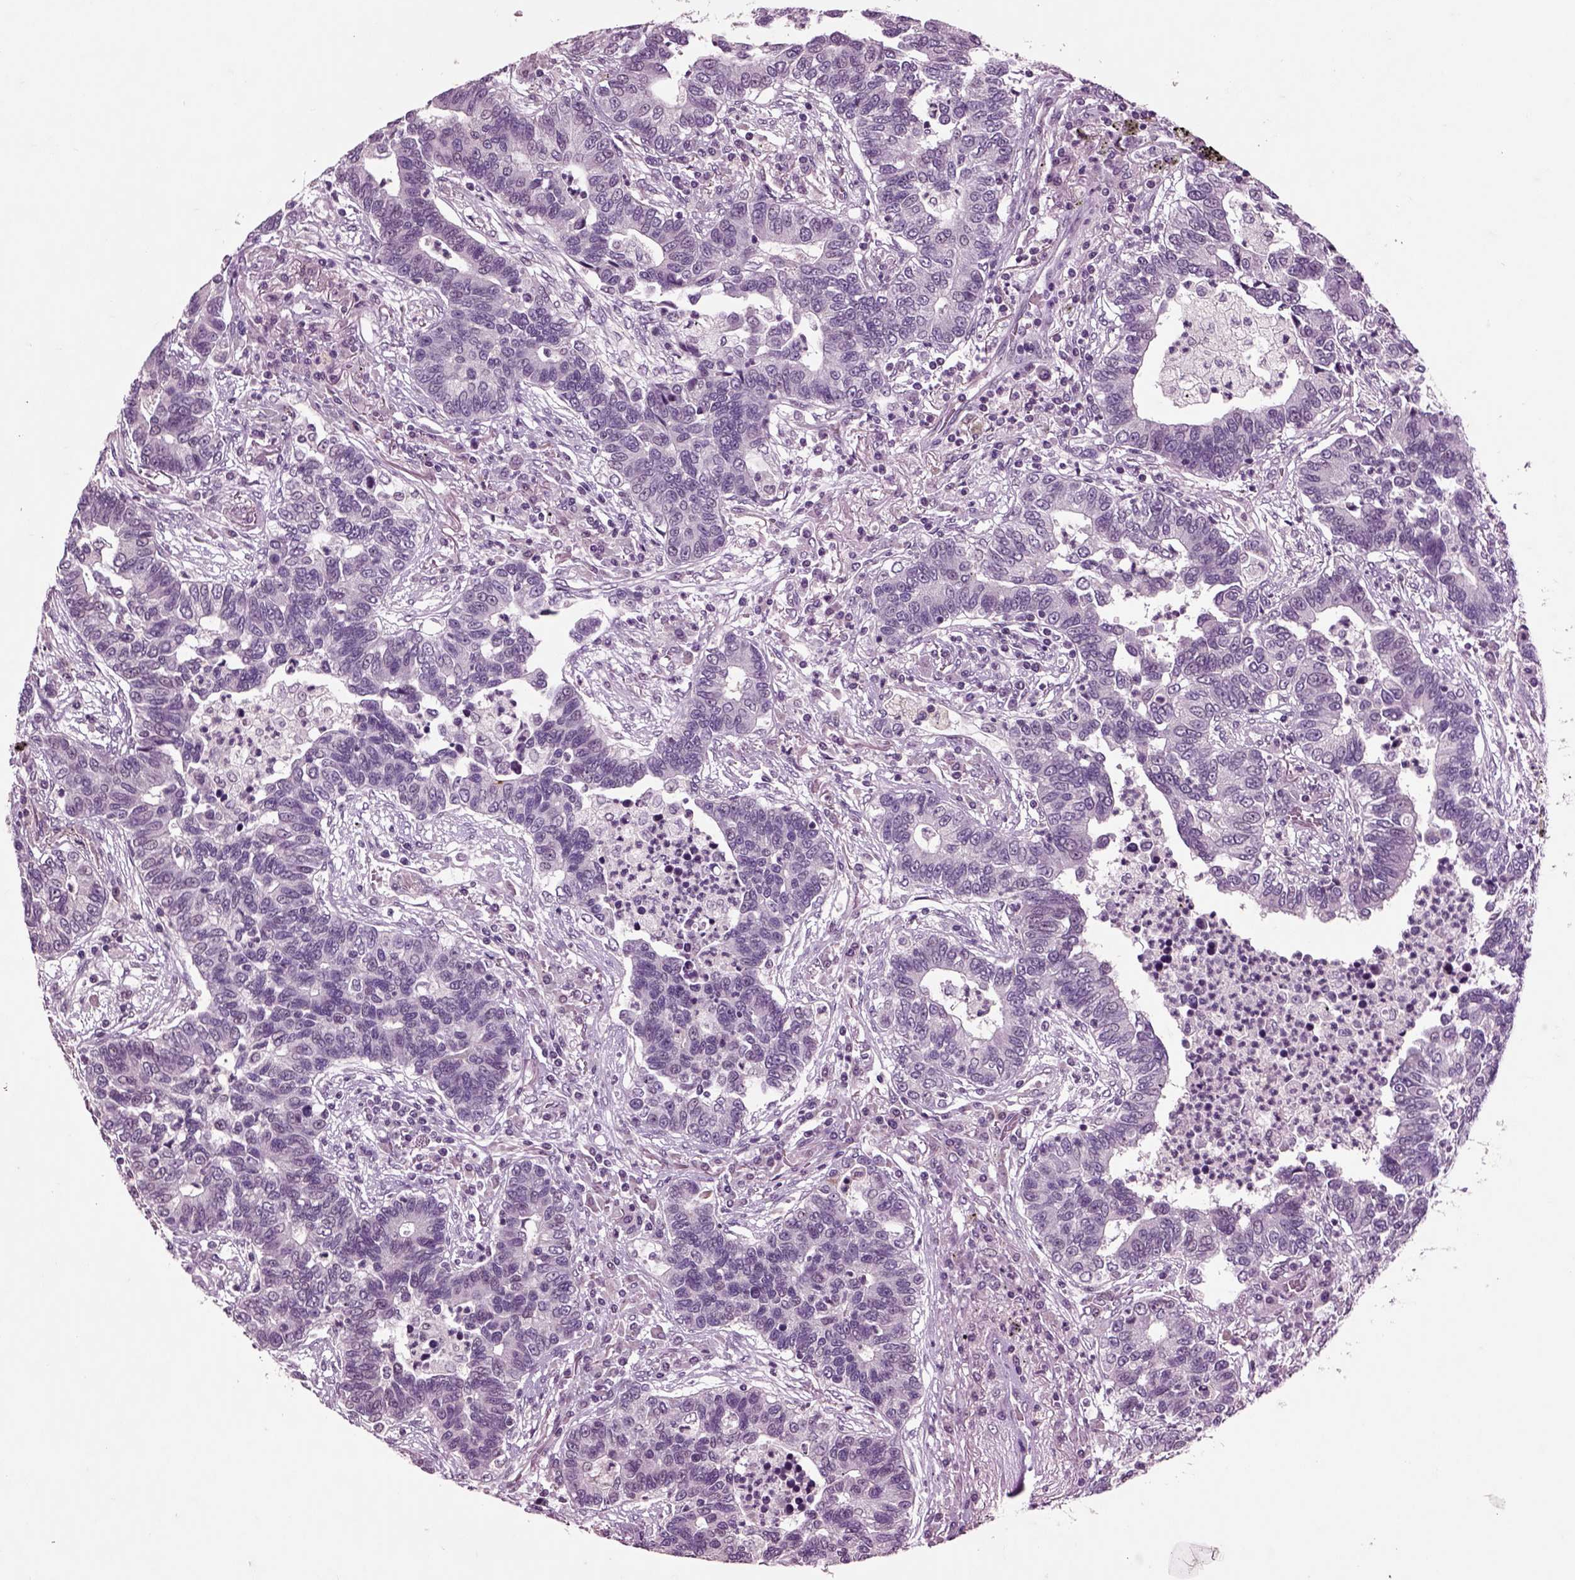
{"staining": {"intensity": "negative", "quantity": "none", "location": "none"}, "tissue": "lung cancer", "cell_type": "Tumor cells", "image_type": "cancer", "snomed": [{"axis": "morphology", "description": "Adenocarcinoma, NOS"}, {"axis": "topography", "description": "Lung"}], "caption": "Human adenocarcinoma (lung) stained for a protein using IHC exhibits no expression in tumor cells.", "gene": "CHGB", "patient": {"sex": "female", "age": 57}}